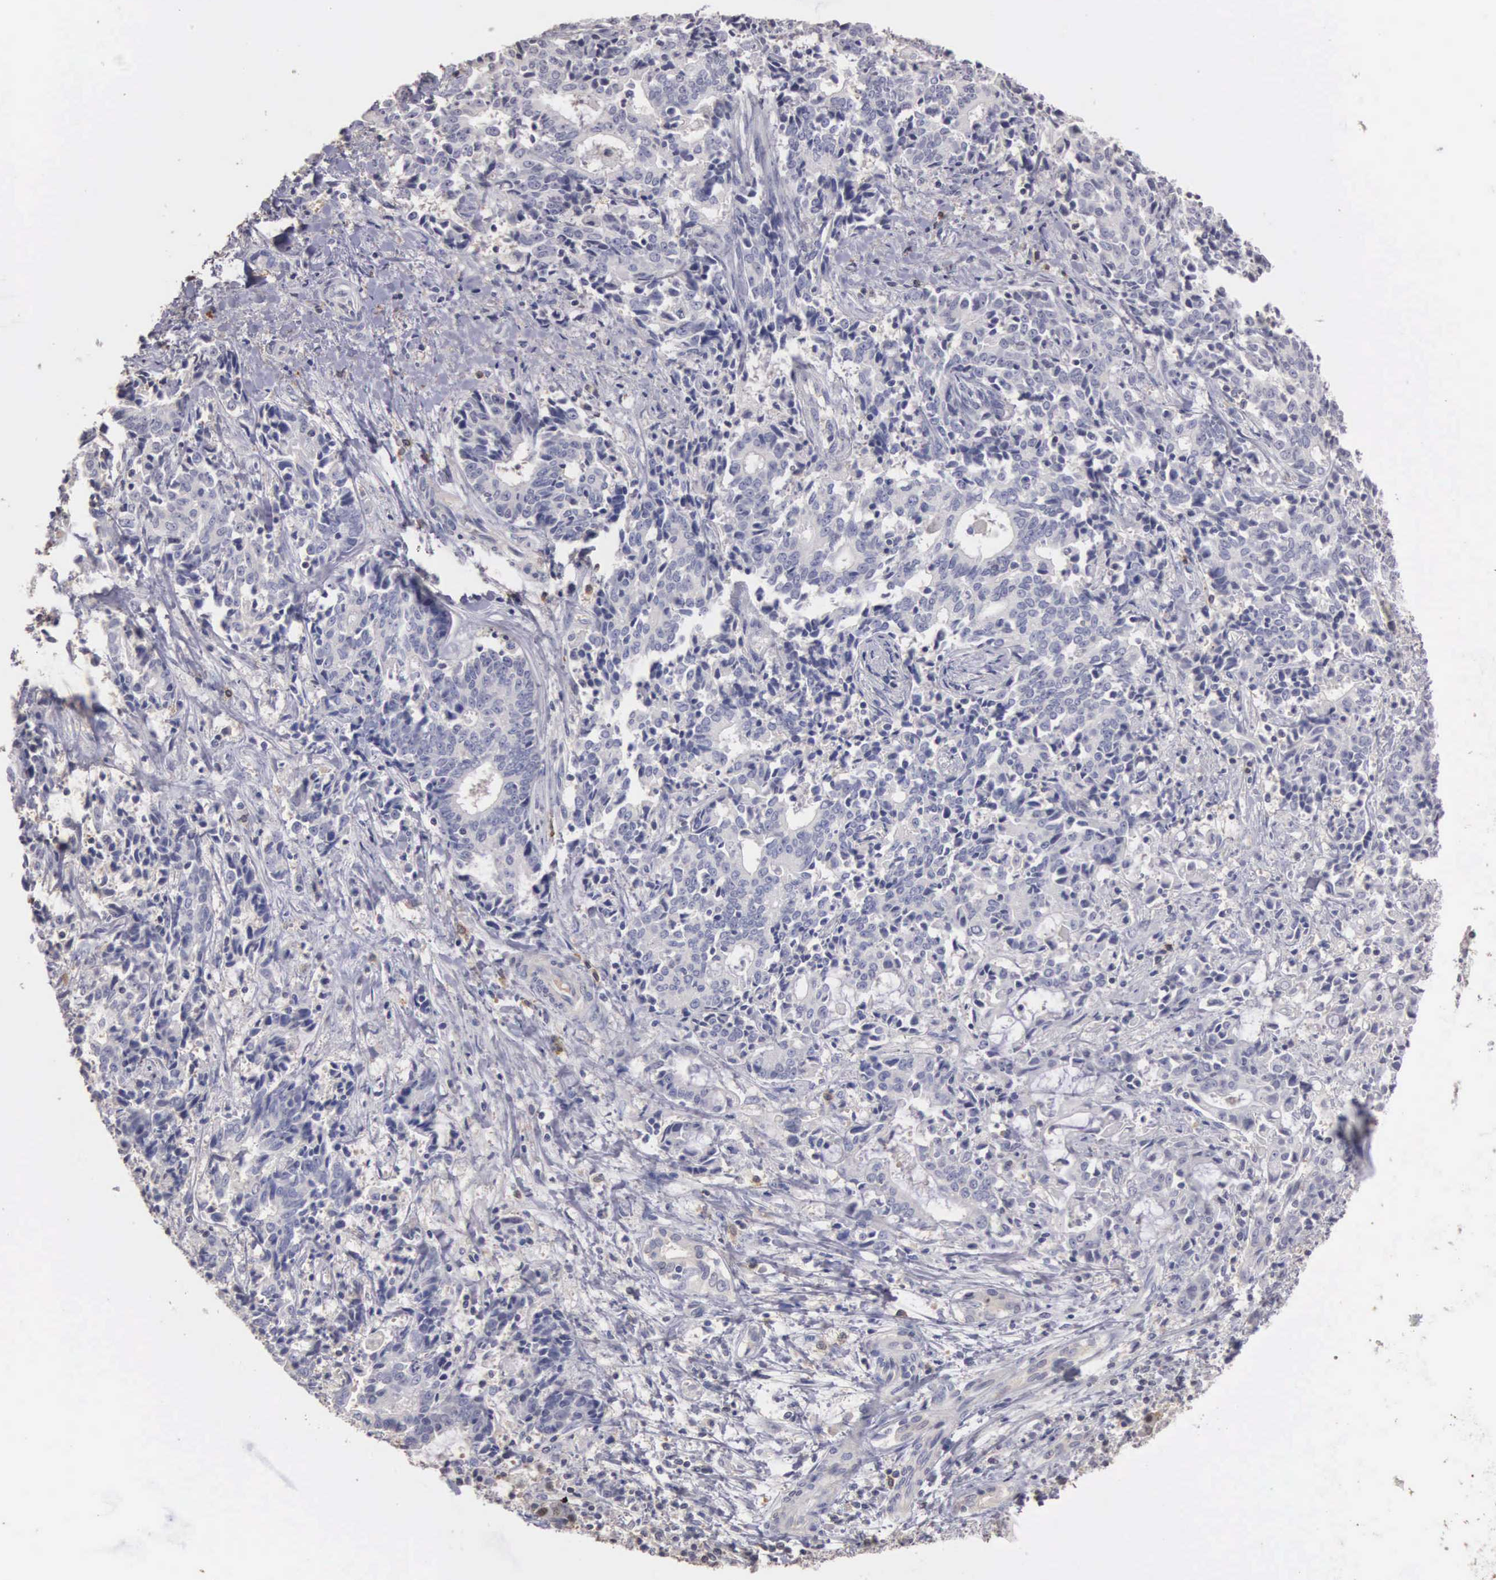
{"staining": {"intensity": "weak", "quantity": "25%-75%", "location": "cytoplasmic/membranous"}, "tissue": "liver cancer", "cell_type": "Tumor cells", "image_type": "cancer", "snomed": [{"axis": "morphology", "description": "Cholangiocarcinoma"}, {"axis": "topography", "description": "Liver"}], "caption": "Protein expression analysis of liver cholangiocarcinoma shows weak cytoplasmic/membranous positivity in approximately 25%-75% of tumor cells. (IHC, brightfield microscopy, high magnification).", "gene": "ENO3", "patient": {"sex": "male", "age": 57}}